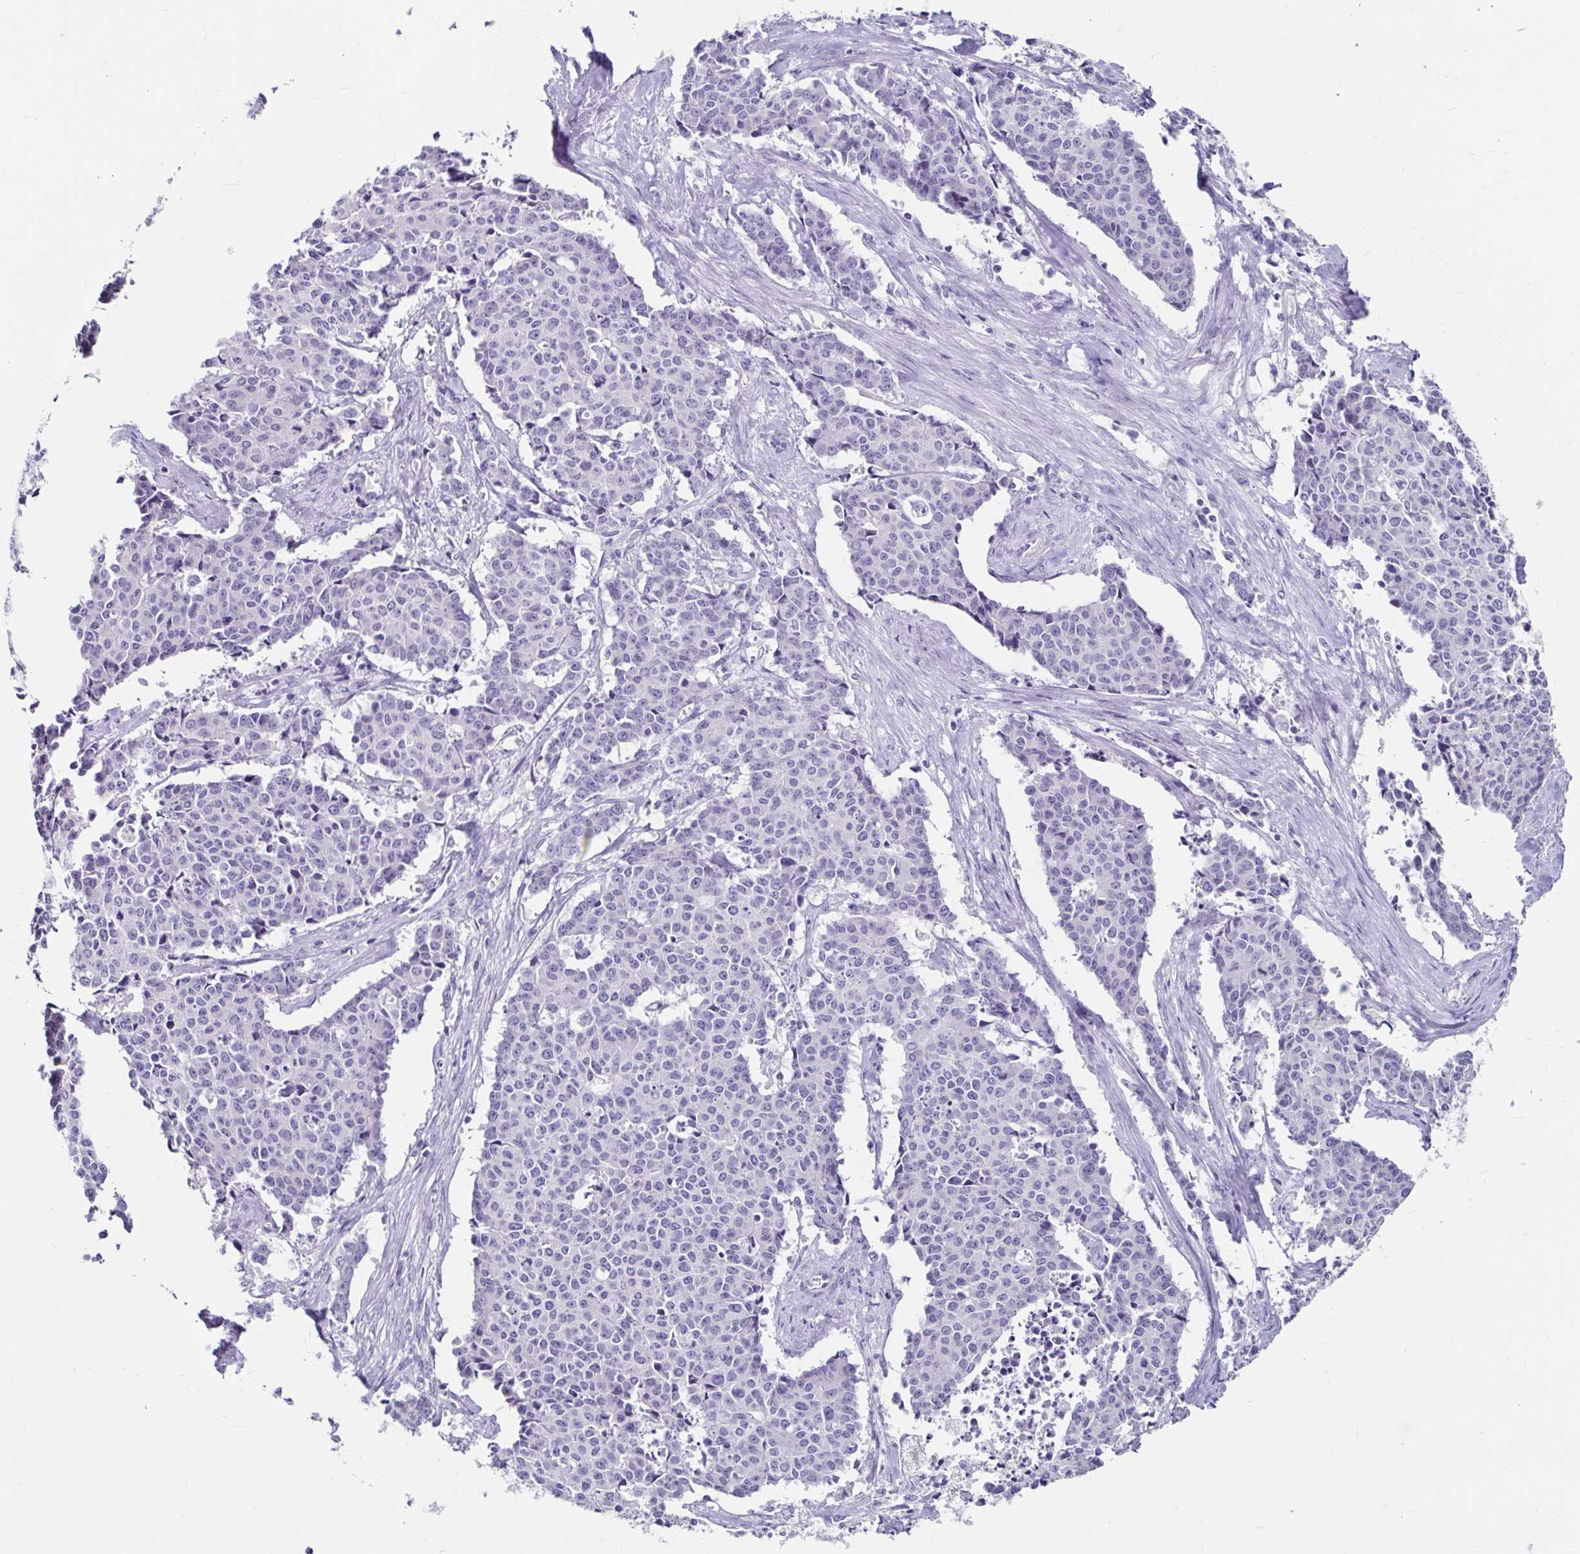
{"staining": {"intensity": "negative", "quantity": "none", "location": "none"}, "tissue": "cervical cancer", "cell_type": "Tumor cells", "image_type": "cancer", "snomed": [{"axis": "morphology", "description": "Squamous cell carcinoma, NOS"}, {"axis": "topography", "description": "Cervix"}], "caption": "Human squamous cell carcinoma (cervical) stained for a protein using immunohistochemistry (IHC) demonstrates no staining in tumor cells.", "gene": "SCG3", "patient": {"sex": "female", "age": 28}}